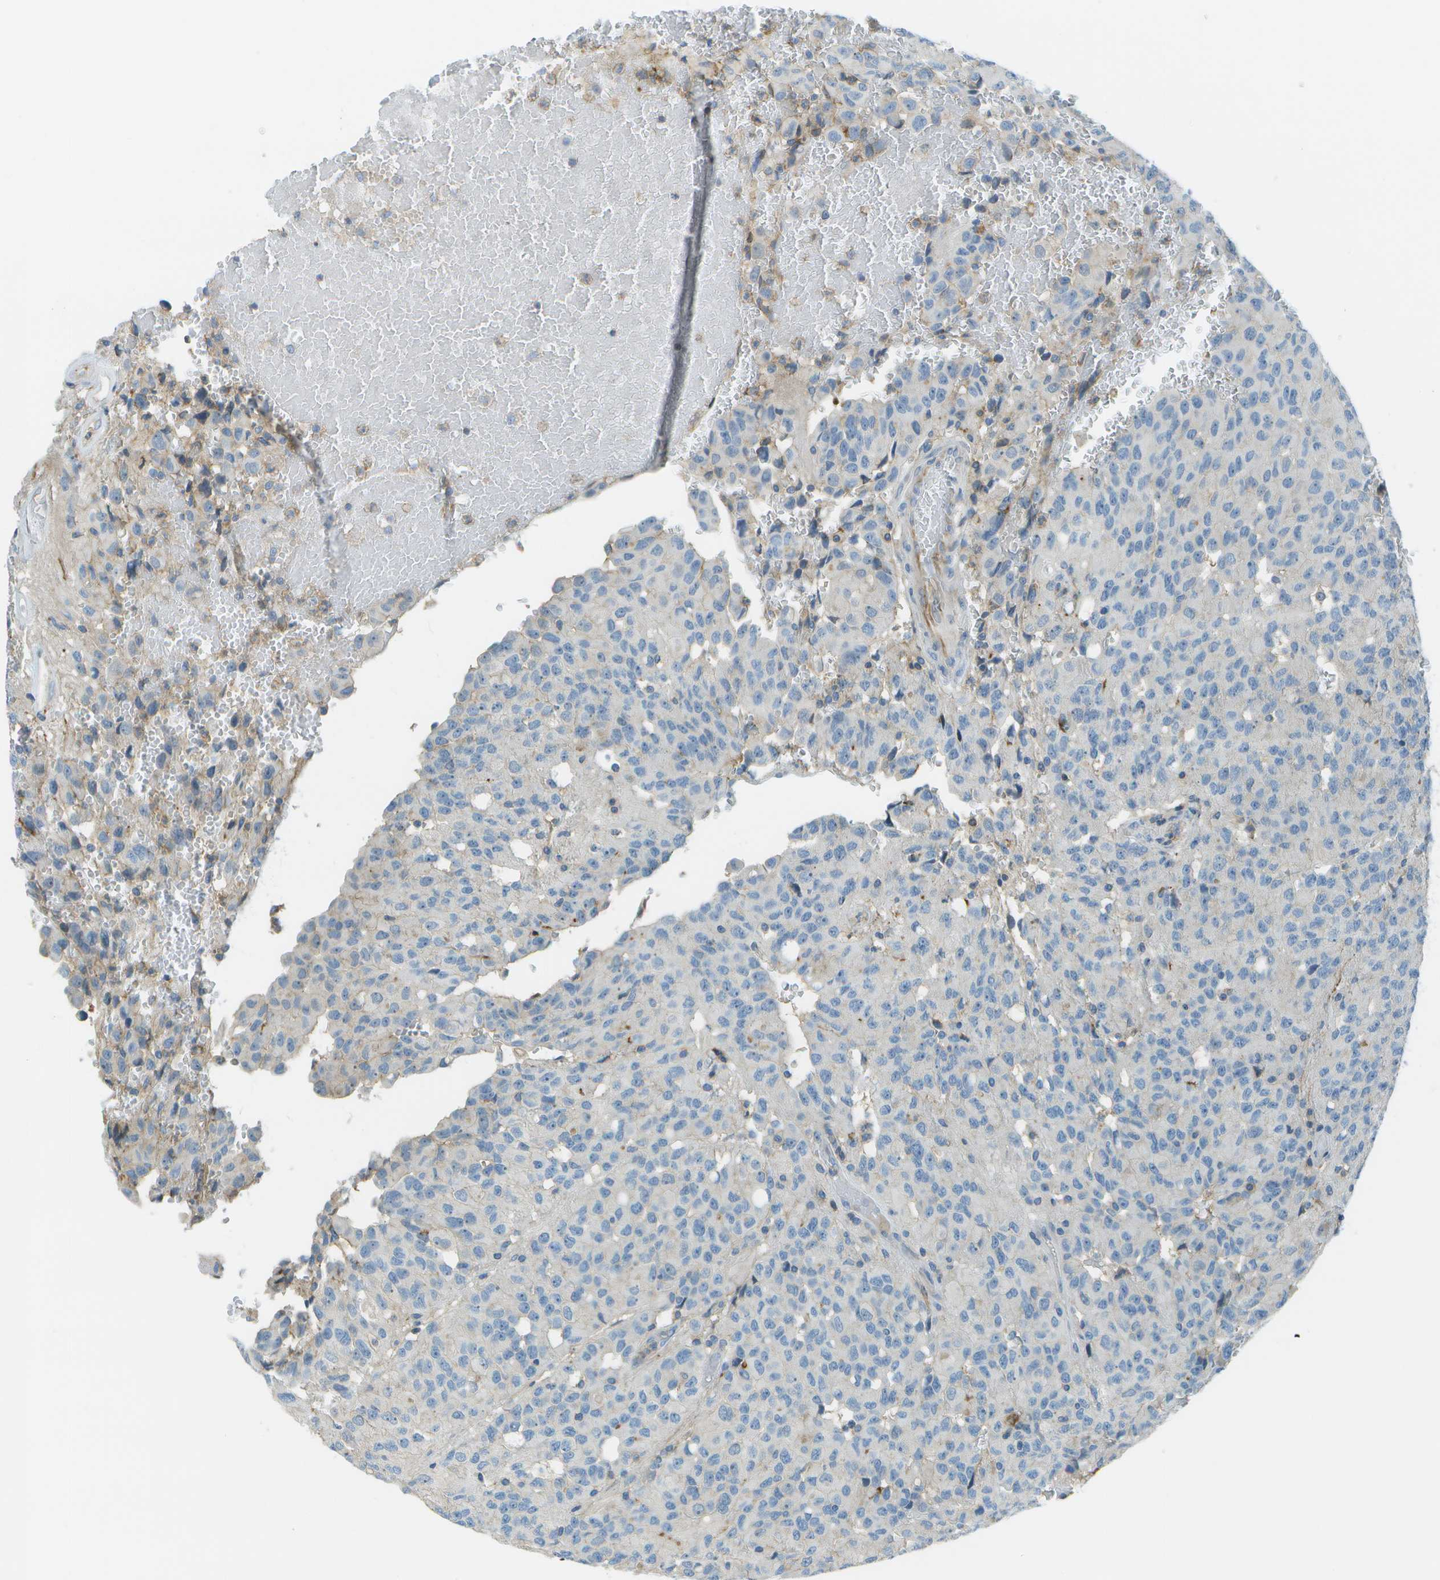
{"staining": {"intensity": "negative", "quantity": "none", "location": "none"}, "tissue": "glioma", "cell_type": "Tumor cells", "image_type": "cancer", "snomed": [{"axis": "morphology", "description": "Glioma, malignant, High grade"}, {"axis": "topography", "description": "Brain"}], "caption": "This is an IHC histopathology image of human high-grade glioma (malignant). There is no positivity in tumor cells.", "gene": "LRRC66", "patient": {"sex": "male", "age": 32}}